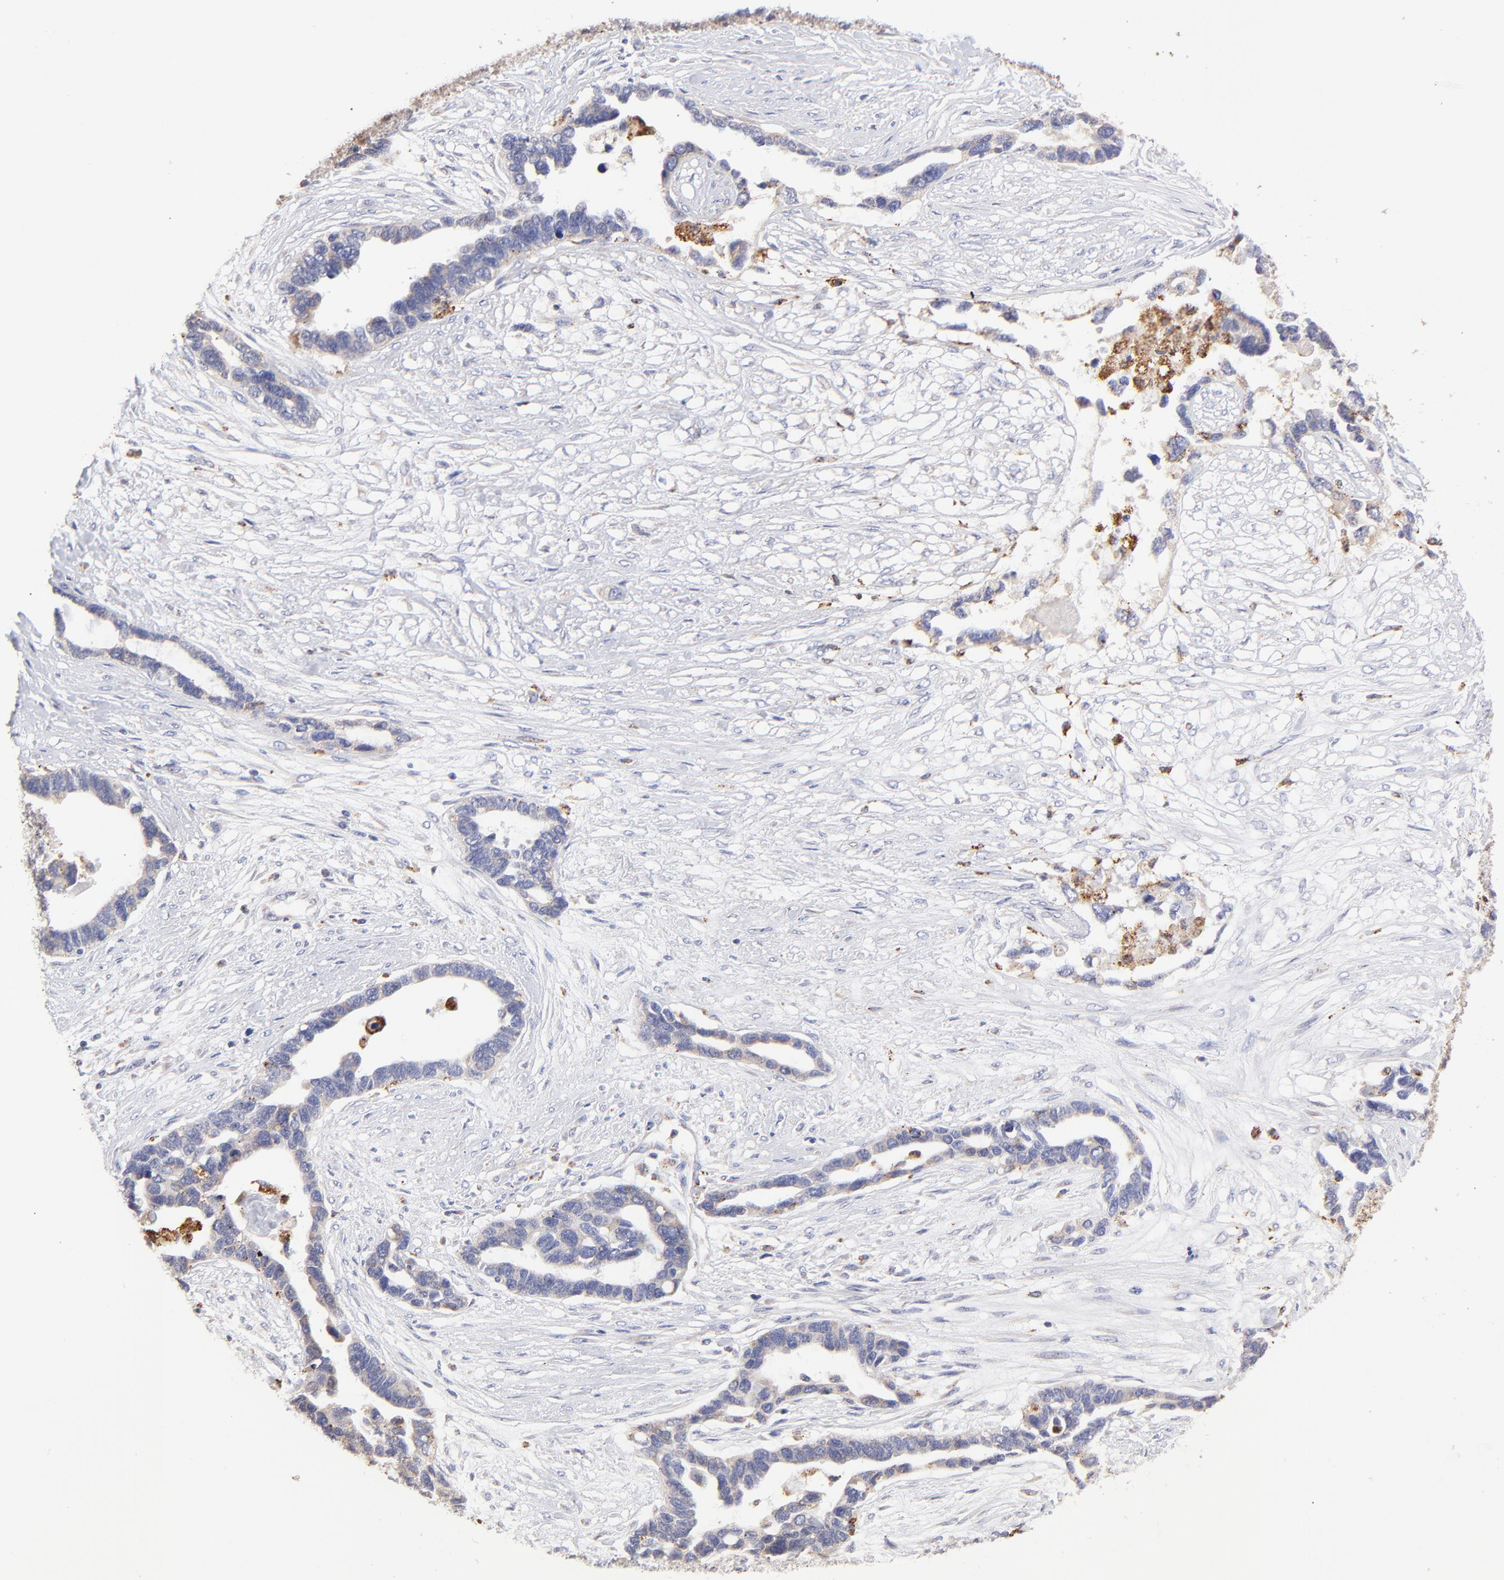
{"staining": {"intensity": "weak", "quantity": "25%-75%", "location": "cytoplasmic/membranous"}, "tissue": "ovarian cancer", "cell_type": "Tumor cells", "image_type": "cancer", "snomed": [{"axis": "morphology", "description": "Cystadenocarcinoma, serous, NOS"}, {"axis": "topography", "description": "Ovary"}], "caption": "A micrograph showing weak cytoplasmic/membranous expression in approximately 25%-75% of tumor cells in serous cystadenocarcinoma (ovarian), as visualized by brown immunohistochemical staining.", "gene": "GCSAM", "patient": {"sex": "female", "age": 54}}